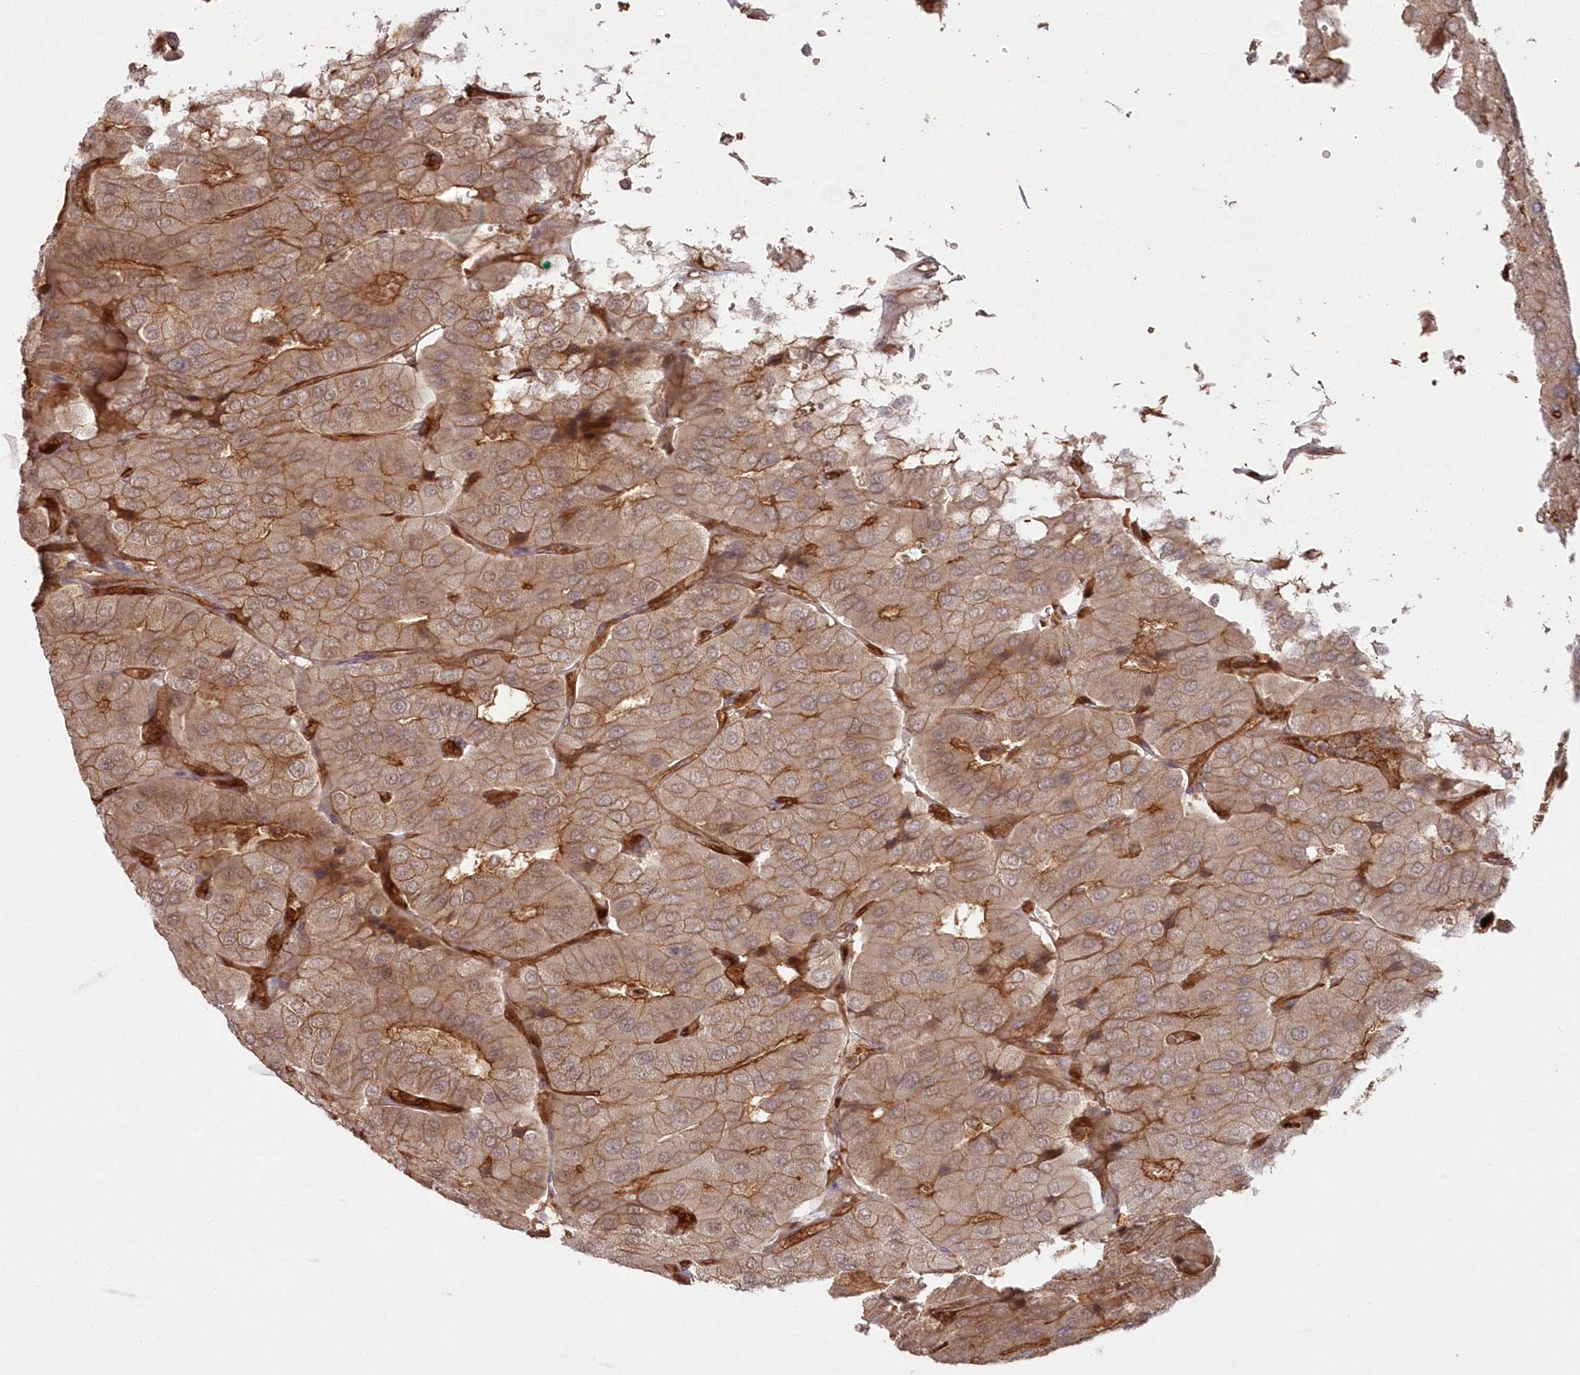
{"staining": {"intensity": "moderate", "quantity": ">75%", "location": "cytoplasmic/membranous"}, "tissue": "parathyroid gland", "cell_type": "Glandular cells", "image_type": "normal", "snomed": [{"axis": "morphology", "description": "Normal tissue, NOS"}, {"axis": "morphology", "description": "Adenoma, NOS"}, {"axis": "topography", "description": "Parathyroid gland"}], "caption": "Immunohistochemistry image of unremarkable human parathyroid gland stained for a protein (brown), which exhibits medium levels of moderate cytoplasmic/membranous positivity in approximately >75% of glandular cells.", "gene": "RGCC", "patient": {"sex": "female", "age": 86}}